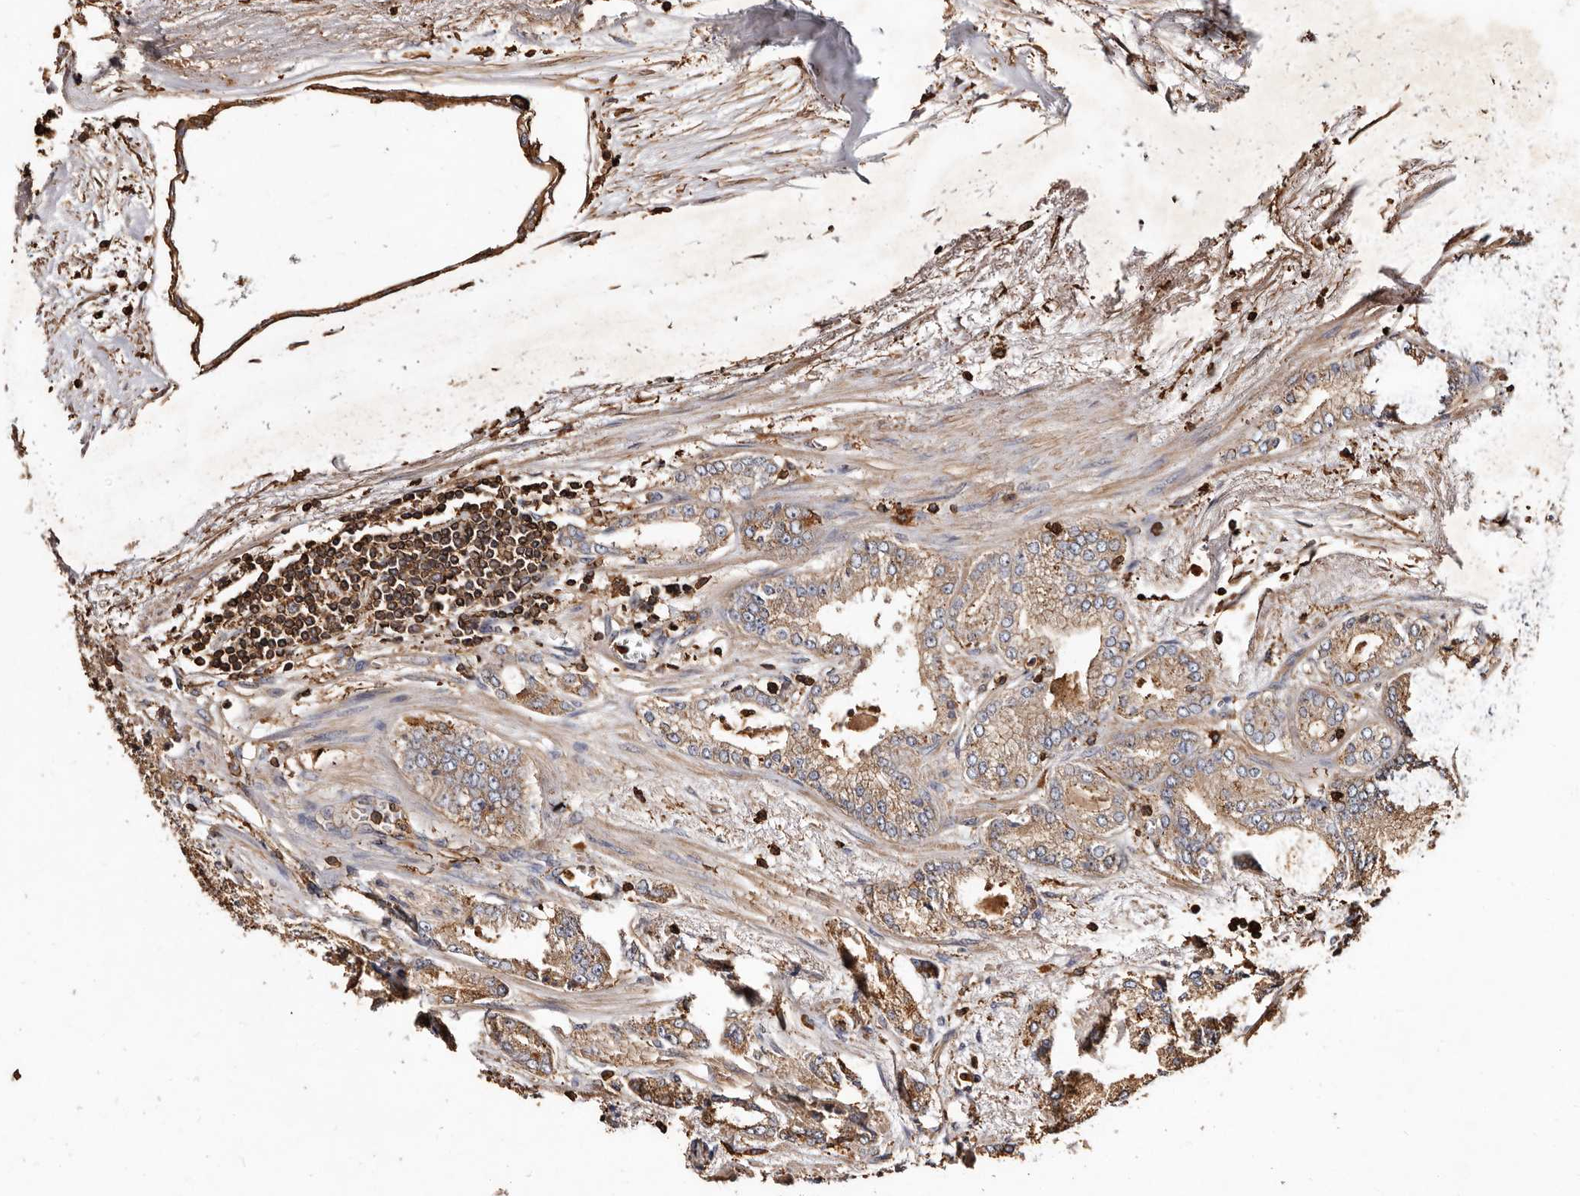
{"staining": {"intensity": "moderate", "quantity": ">75%", "location": "cytoplasmic/membranous"}, "tissue": "prostate cancer", "cell_type": "Tumor cells", "image_type": "cancer", "snomed": [{"axis": "morphology", "description": "Adenocarcinoma, High grade"}, {"axis": "topography", "description": "Prostate"}], "caption": "Immunohistochemistry (IHC) (DAB (3,3'-diaminobenzidine)) staining of human prostate cancer reveals moderate cytoplasmic/membranous protein positivity in about >75% of tumor cells. The protein is shown in brown color, while the nuclei are stained blue.", "gene": "COQ8B", "patient": {"sex": "male", "age": 71}}